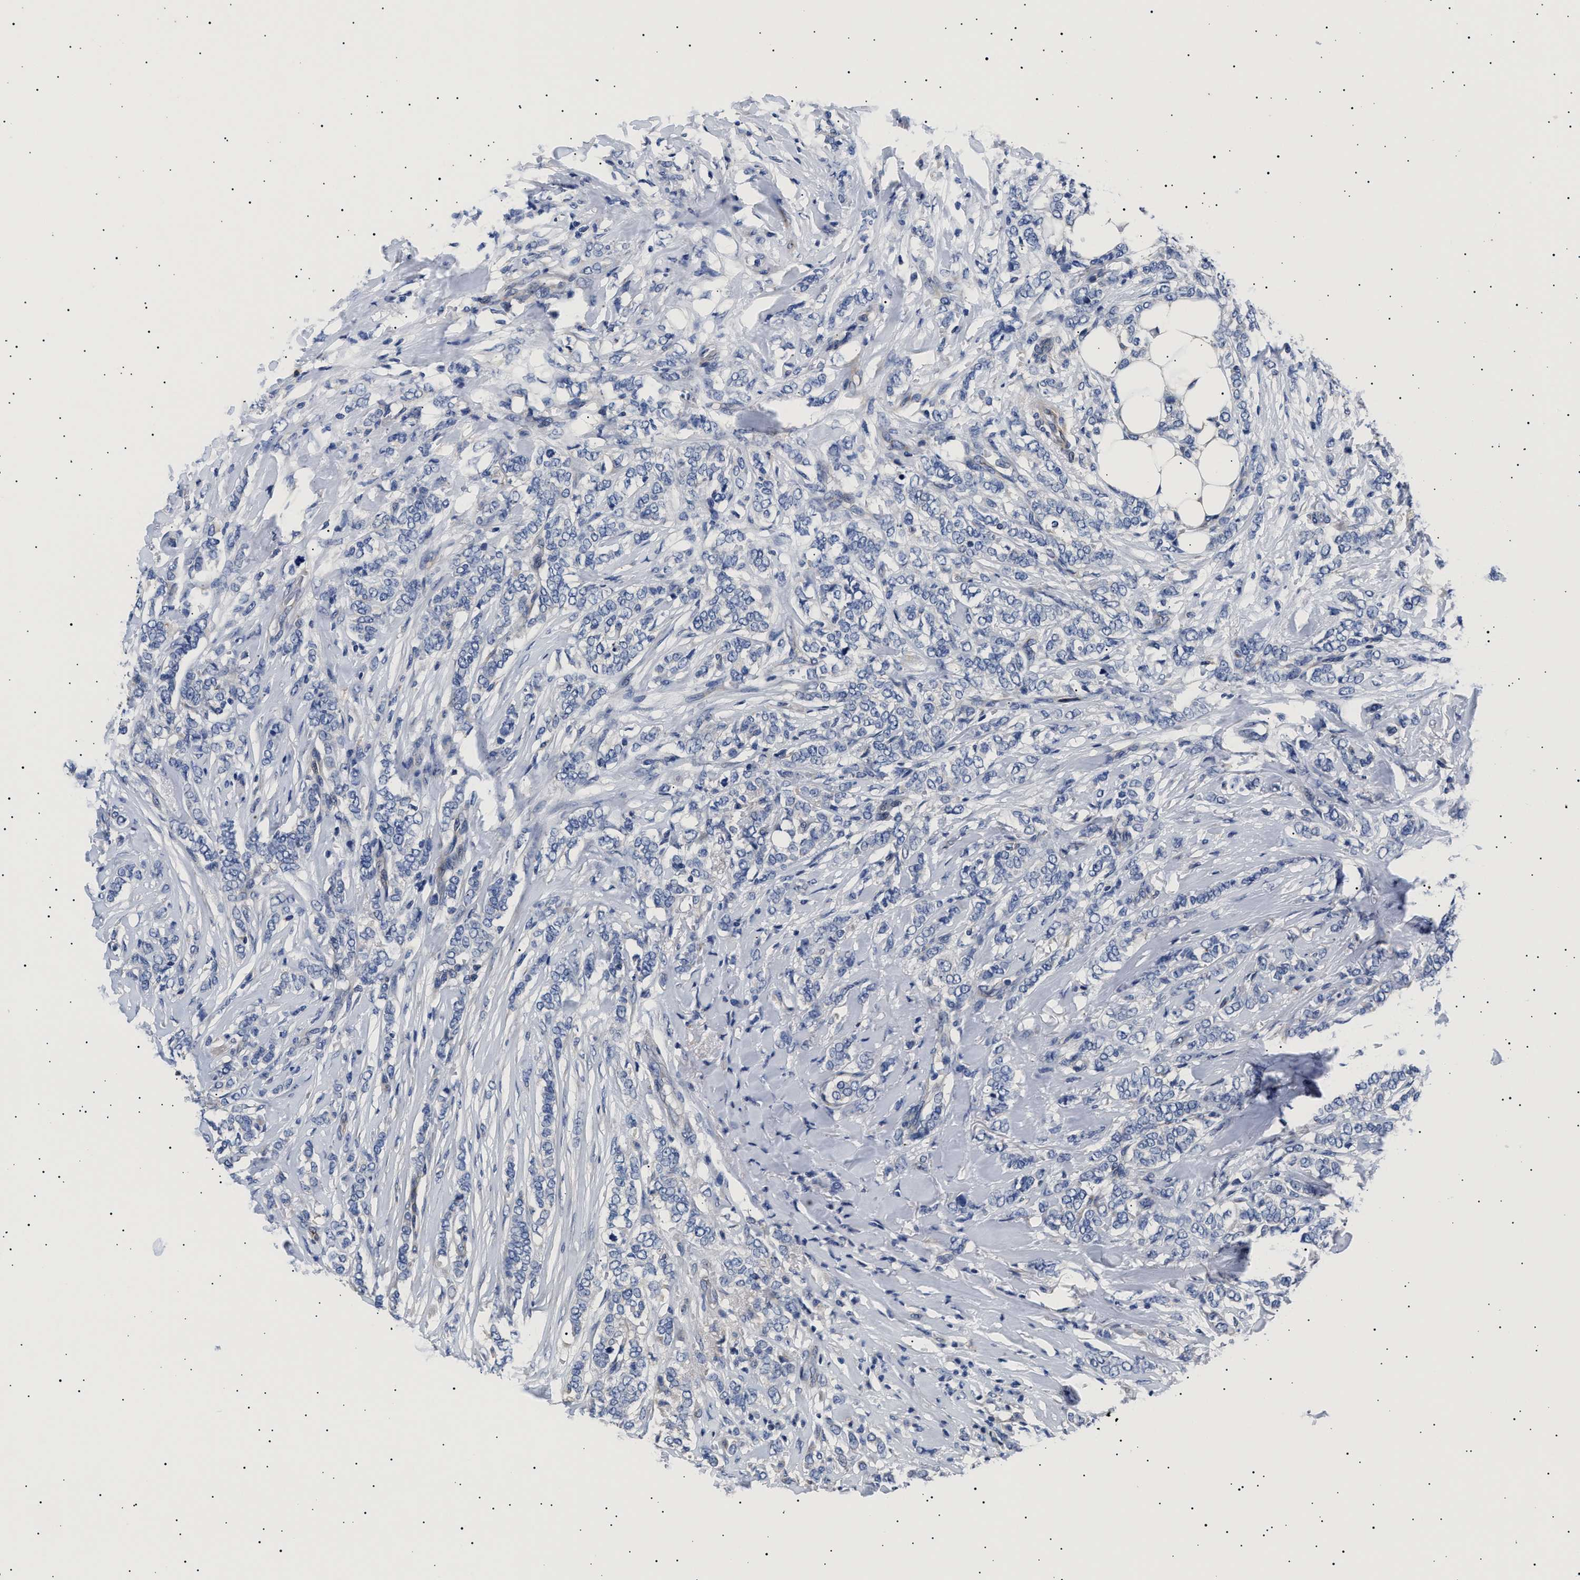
{"staining": {"intensity": "negative", "quantity": "none", "location": "none"}, "tissue": "breast cancer", "cell_type": "Tumor cells", "image_type": "cancer", "snomed": [{"axis": "morphology", "description": "Lobular carcinoma"}, {"axis": "topography", "description": "Skin"}, {"axis": "topography", "description": "Breast"}], "caption": "An immunohistochemistry image of breast cancer (lobular carcinoma) is shown. There is no staining in tumor cells of breast cancer (lobular carcinoma).", "gene": "HEMGN", "patient": {"sex": "female", "age": 46}}